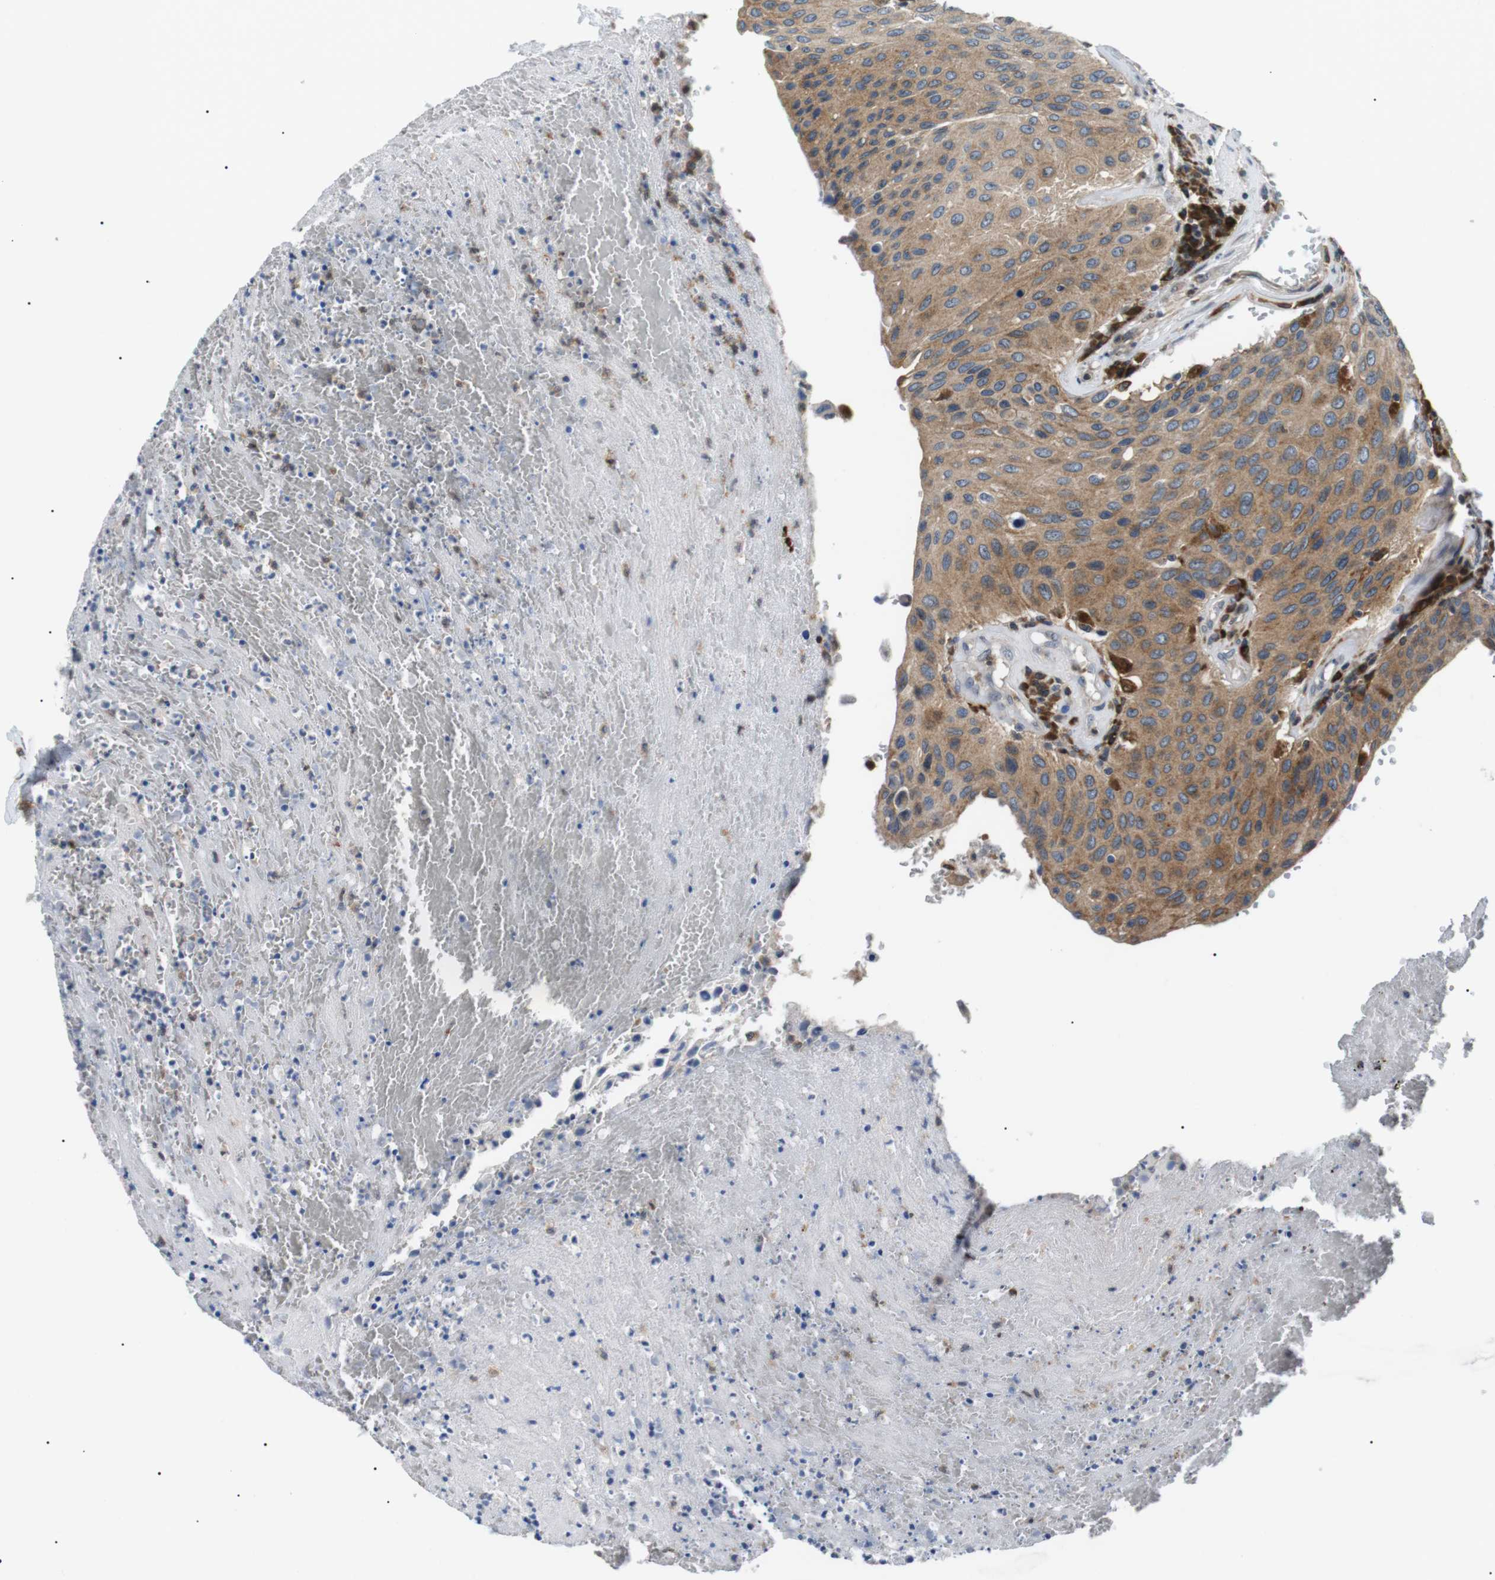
{"staining": {"intensity": "moderate", "quantity": ">75%", "location": "cytoplasmic/membranous"}, "tissue": "urothelial cancer", "cell_type": "Tumor cells", "image_type": "cancer", "snomed": [{"axis": "morphology", "description": "Urothelial carcinoma, High grade"}, {"axis": "topography", "description": "Urinary bladder"}], "caption": "Immunohistochemical staining of human urothelial cancer exhibits moderate cytoplasmic/membranous protein positivity in about >75% of tumor cells.", "gene": "RAB9A", "patient": {"sex": "male", "age": 66}}